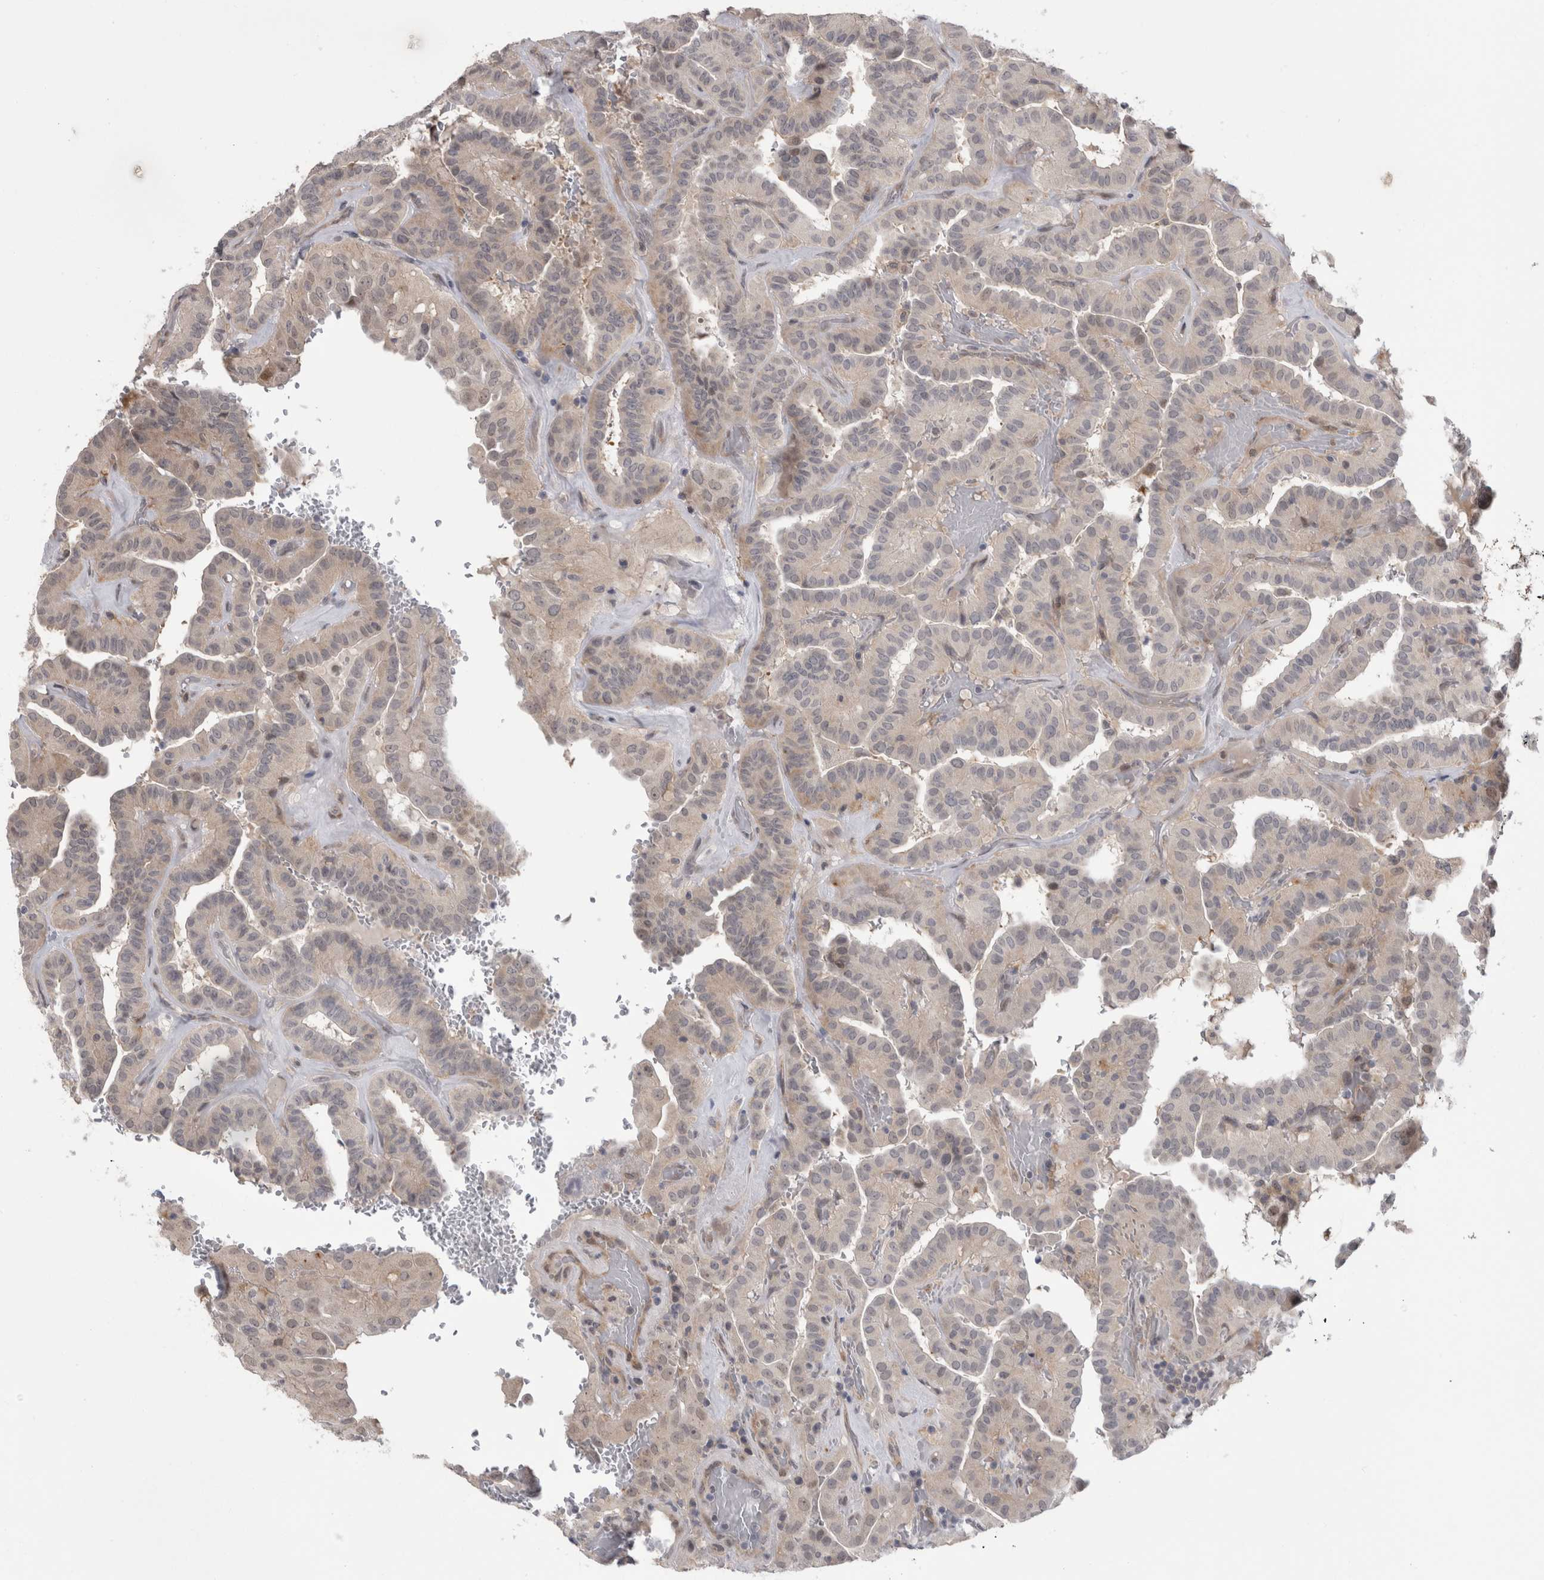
{"staining": {"intensity": "weak", "quantity": "<25%", "location": "cytoplasmic/membranous"}, "tissue": "thyroid cancer", "cell_type": "Tumor cells", "image_type": "cancer", "snomed": [{"axis": "morphology", "description": "Papillary adenocarcinoma, NOS"}, {"axis": "topography", "description": "Thyroid gland"}], "caption": "There is no significant staining in tumor cells of papillary adenocarcinoma (thyroid).", "gene": "MTBP", "patient": {"sex": "male", "age": 77}}